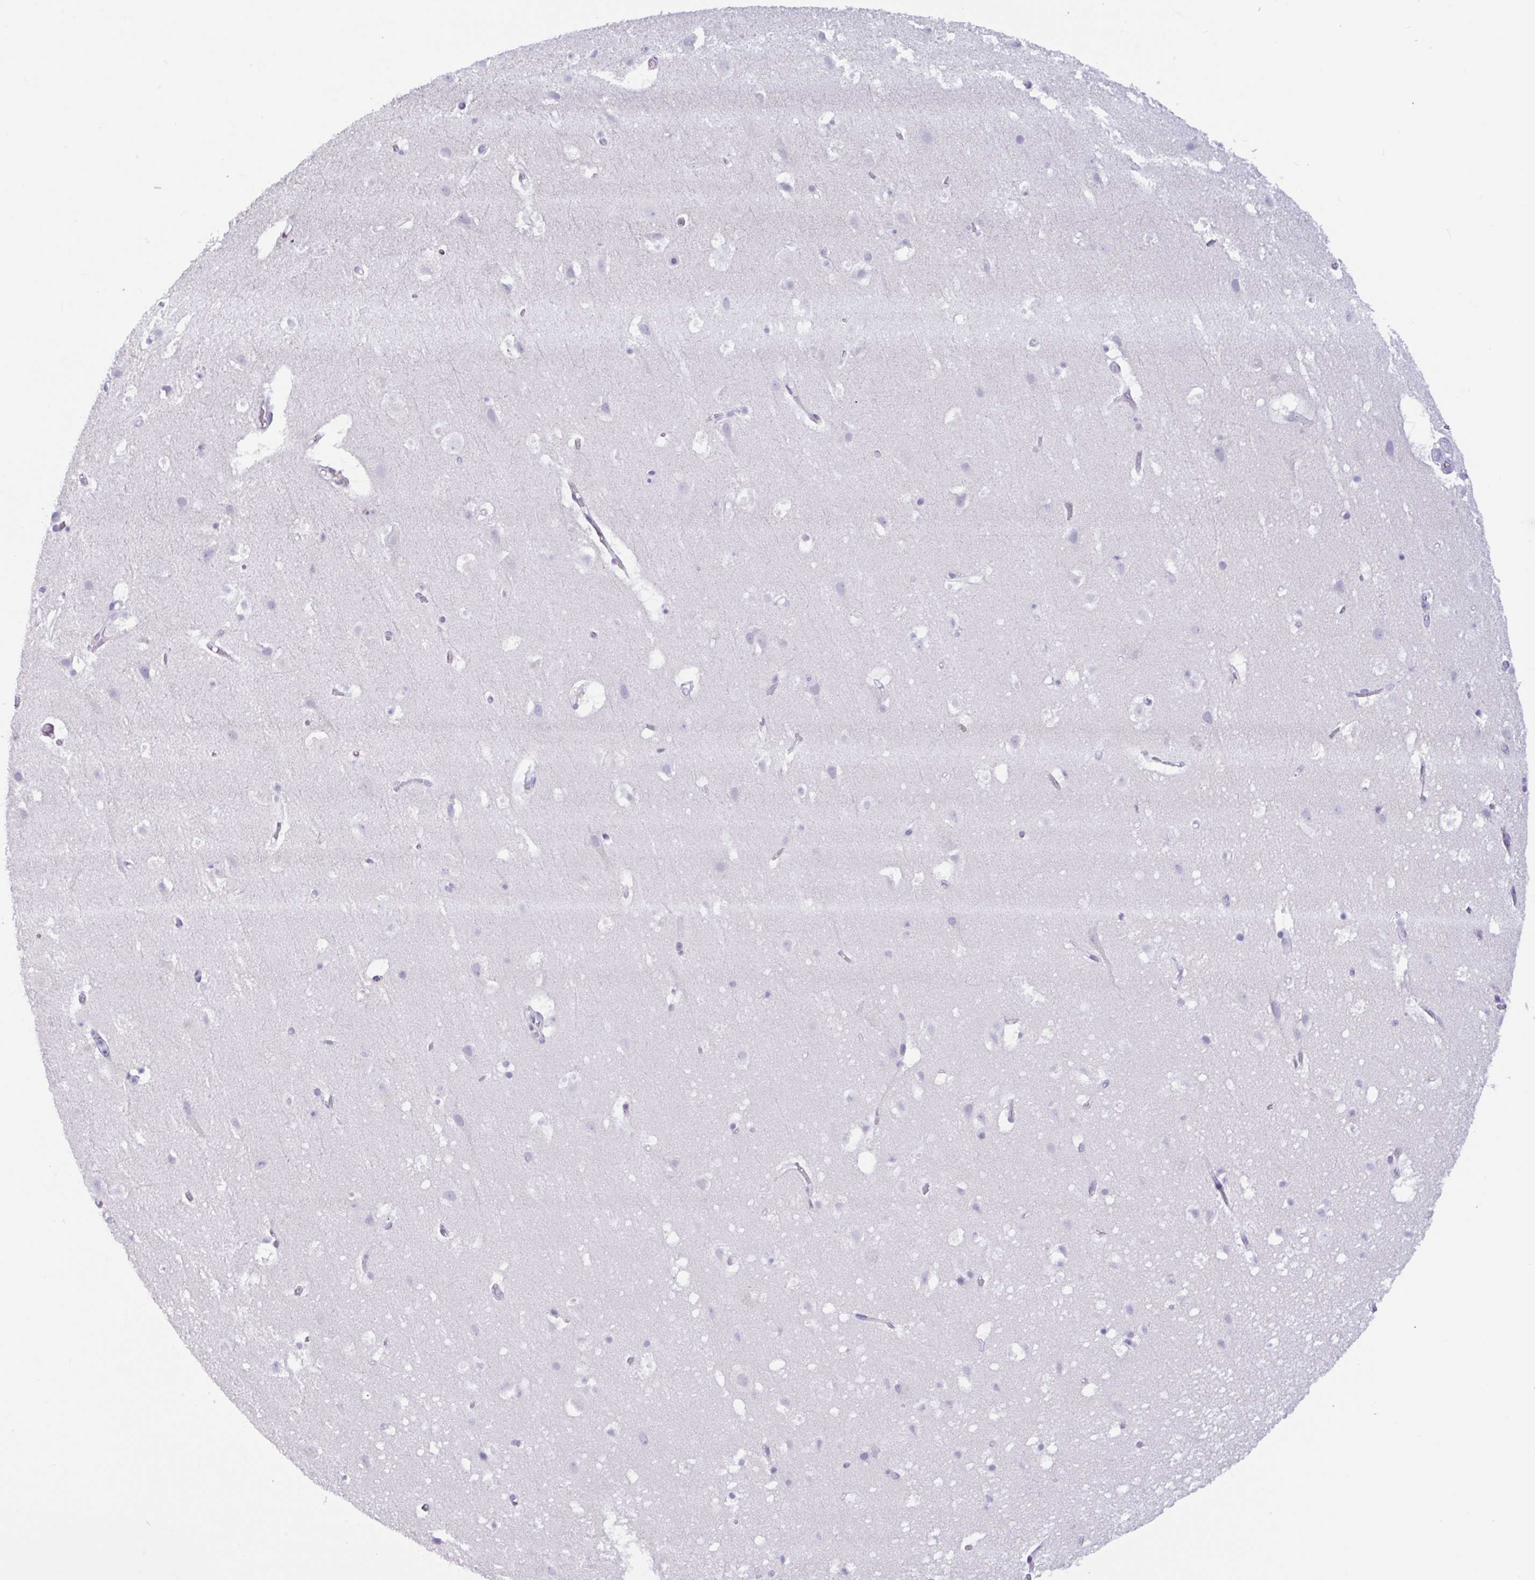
{"staining": {"intensity": "negative", "quantity": "none", "location": "none"}, "tissue": "cerebral cortex", "cell_type": "Endothelial cells", "image_type": "normal", "snomed": [{"axis": "morphology", "description": "Normal tissue, NOS"}, {"axis": "topography", "description": "Cerebral cortex"}], "caption": "DAB (3,3'-diaminobenzidine) immunohistochemical staining of normal cerebral cortex demonstrates no significant expression in endothelial cells.", "gene": "CTSE", "patient": {"sex": "female", "age": 42}}